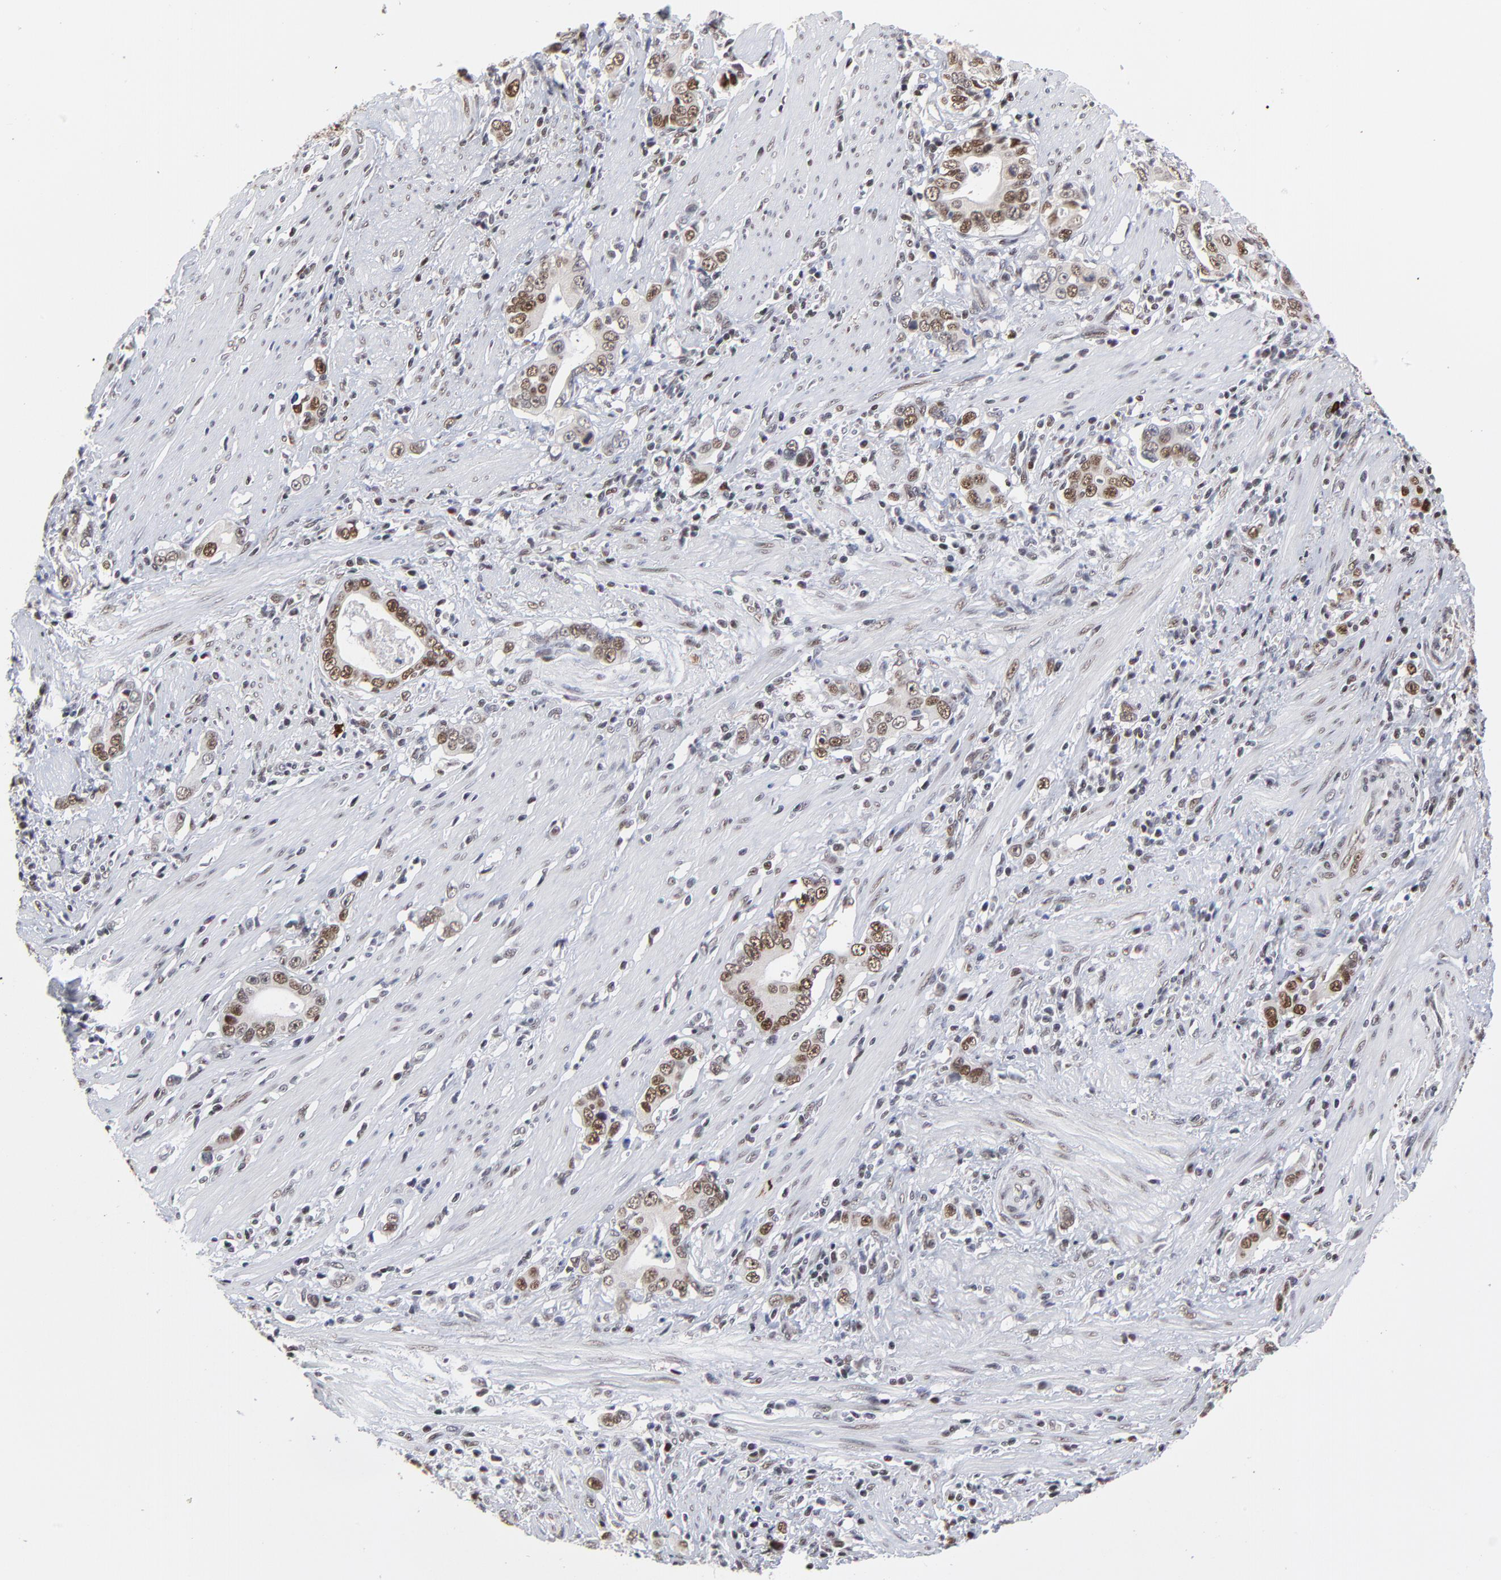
{"staining": {"intensity": "moderate", "quantity": ">75%", "location": "nuclear"}, "tissue": "stomach cancer", "cell_type": "Tumor cells", "image_type": "cancer", "snomed": [{"axis": "morphology", "description": "Adenocarcinoma, NOS"}, {"axis": "topography", "description": "Stomach, lower"}], "caption": "An immunohistochemistry micrograph of tumor tissue is shown. Protein staining in brown shows moderate nuclear positivity in stomach cancer (adenocarcinoma) within tumor cells. The staining was performed using DAB (3,3'-diaminobenzidine), with brown indicating positive protein expression. Nuclei are stained blue with hematoxylin.", "gene": "OGFOD1", "patient": {"sex": "female", "age": 72}}